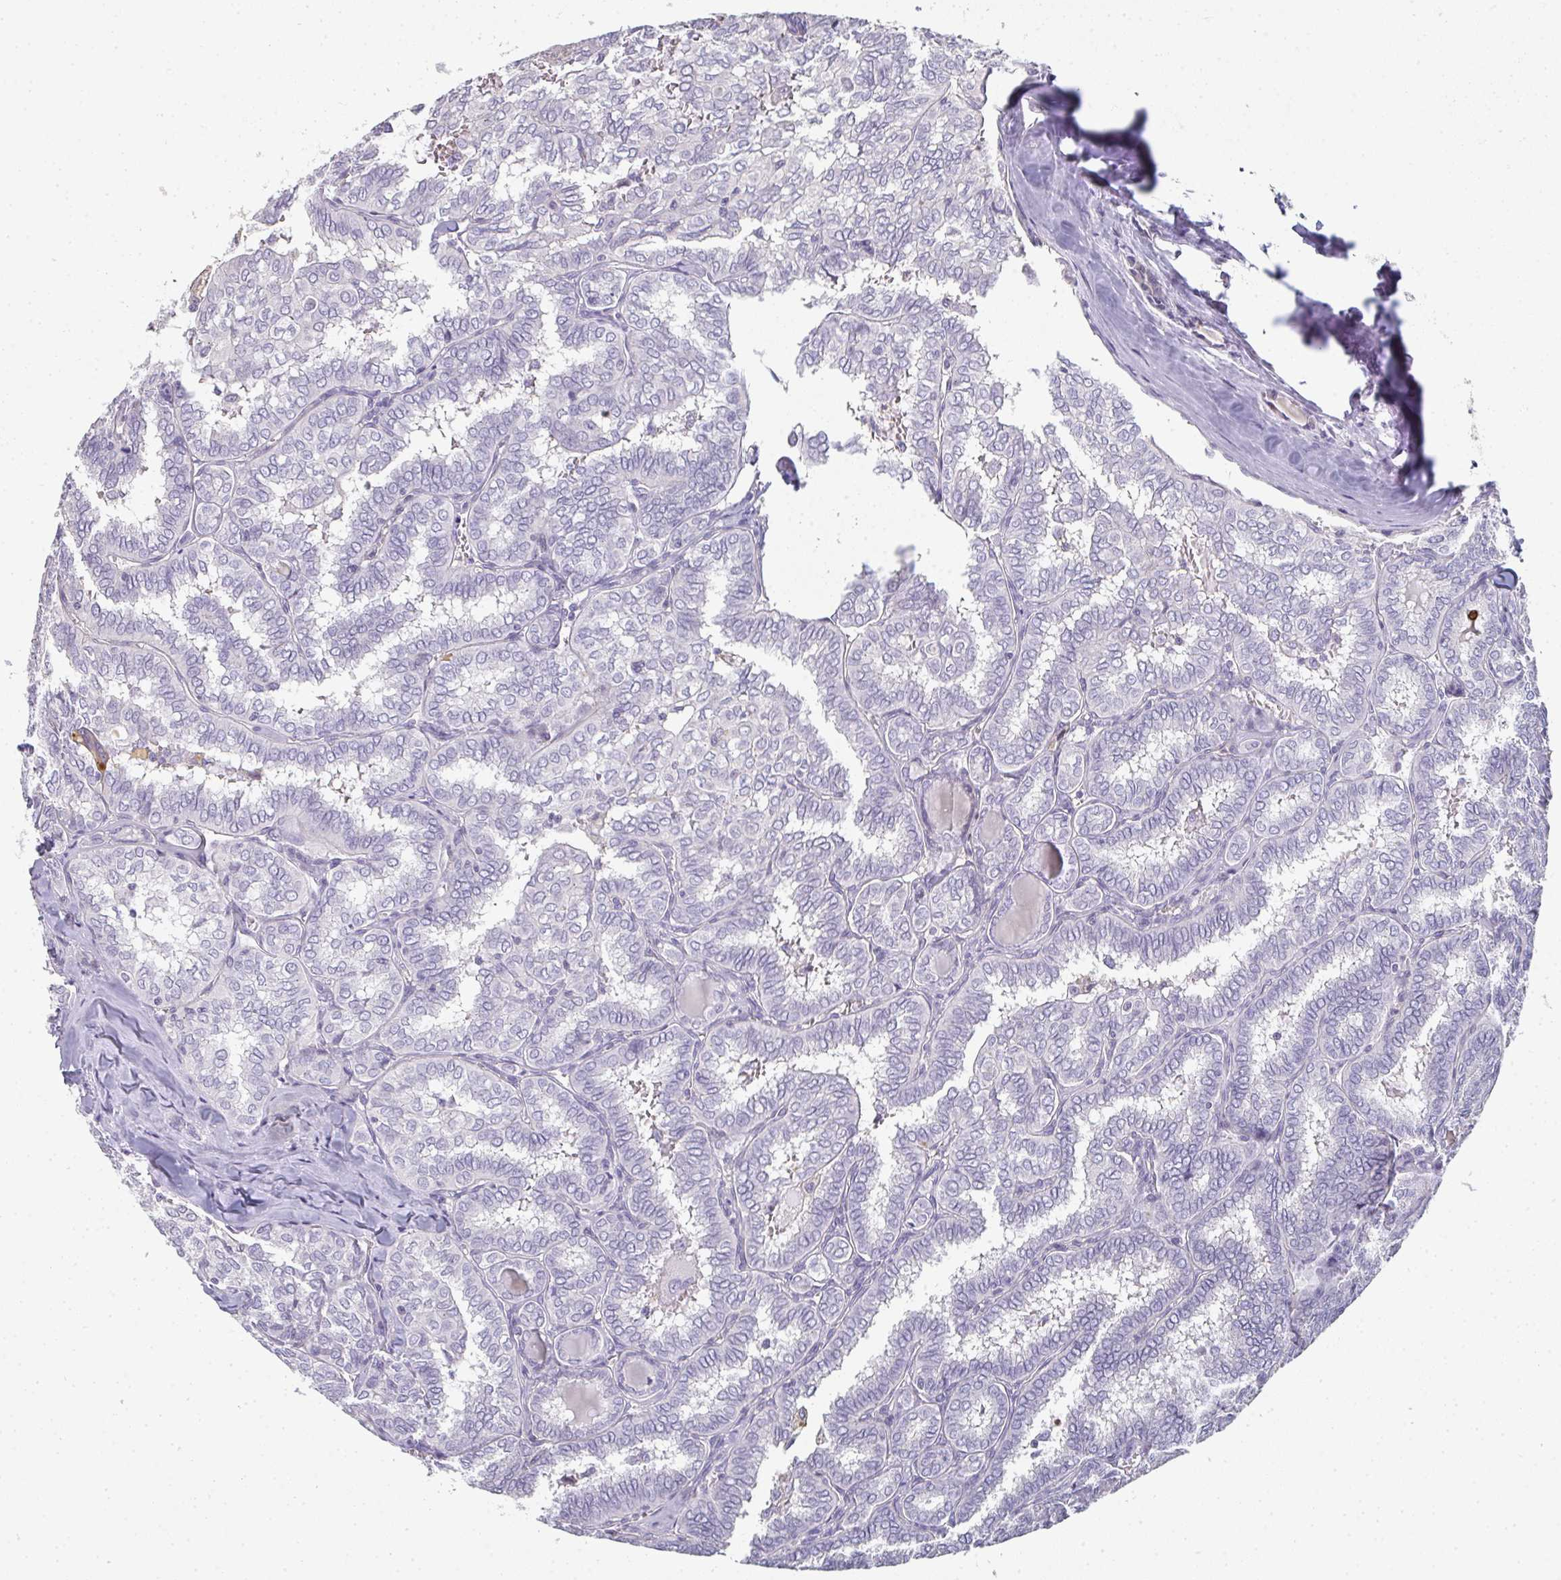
{"staining": {"intensity": "negative", "quantity": "none", "location": "none"}, "tissue": "thyroid cancer", "cell_type": "Tumor cells", "image_type": "cancer", "snomed": [{"axis": "morphology", "description": "Papillary adenocarcinoma, NOS"}, {"axis": "topography", "description": "Thyroid gland"}], "caption": "Tumor cells are negative for protein expression in human thyroid papillary adenocarcinoma.", "gene": "A1CF", "patient": {"sex": "female", "age": 30}}